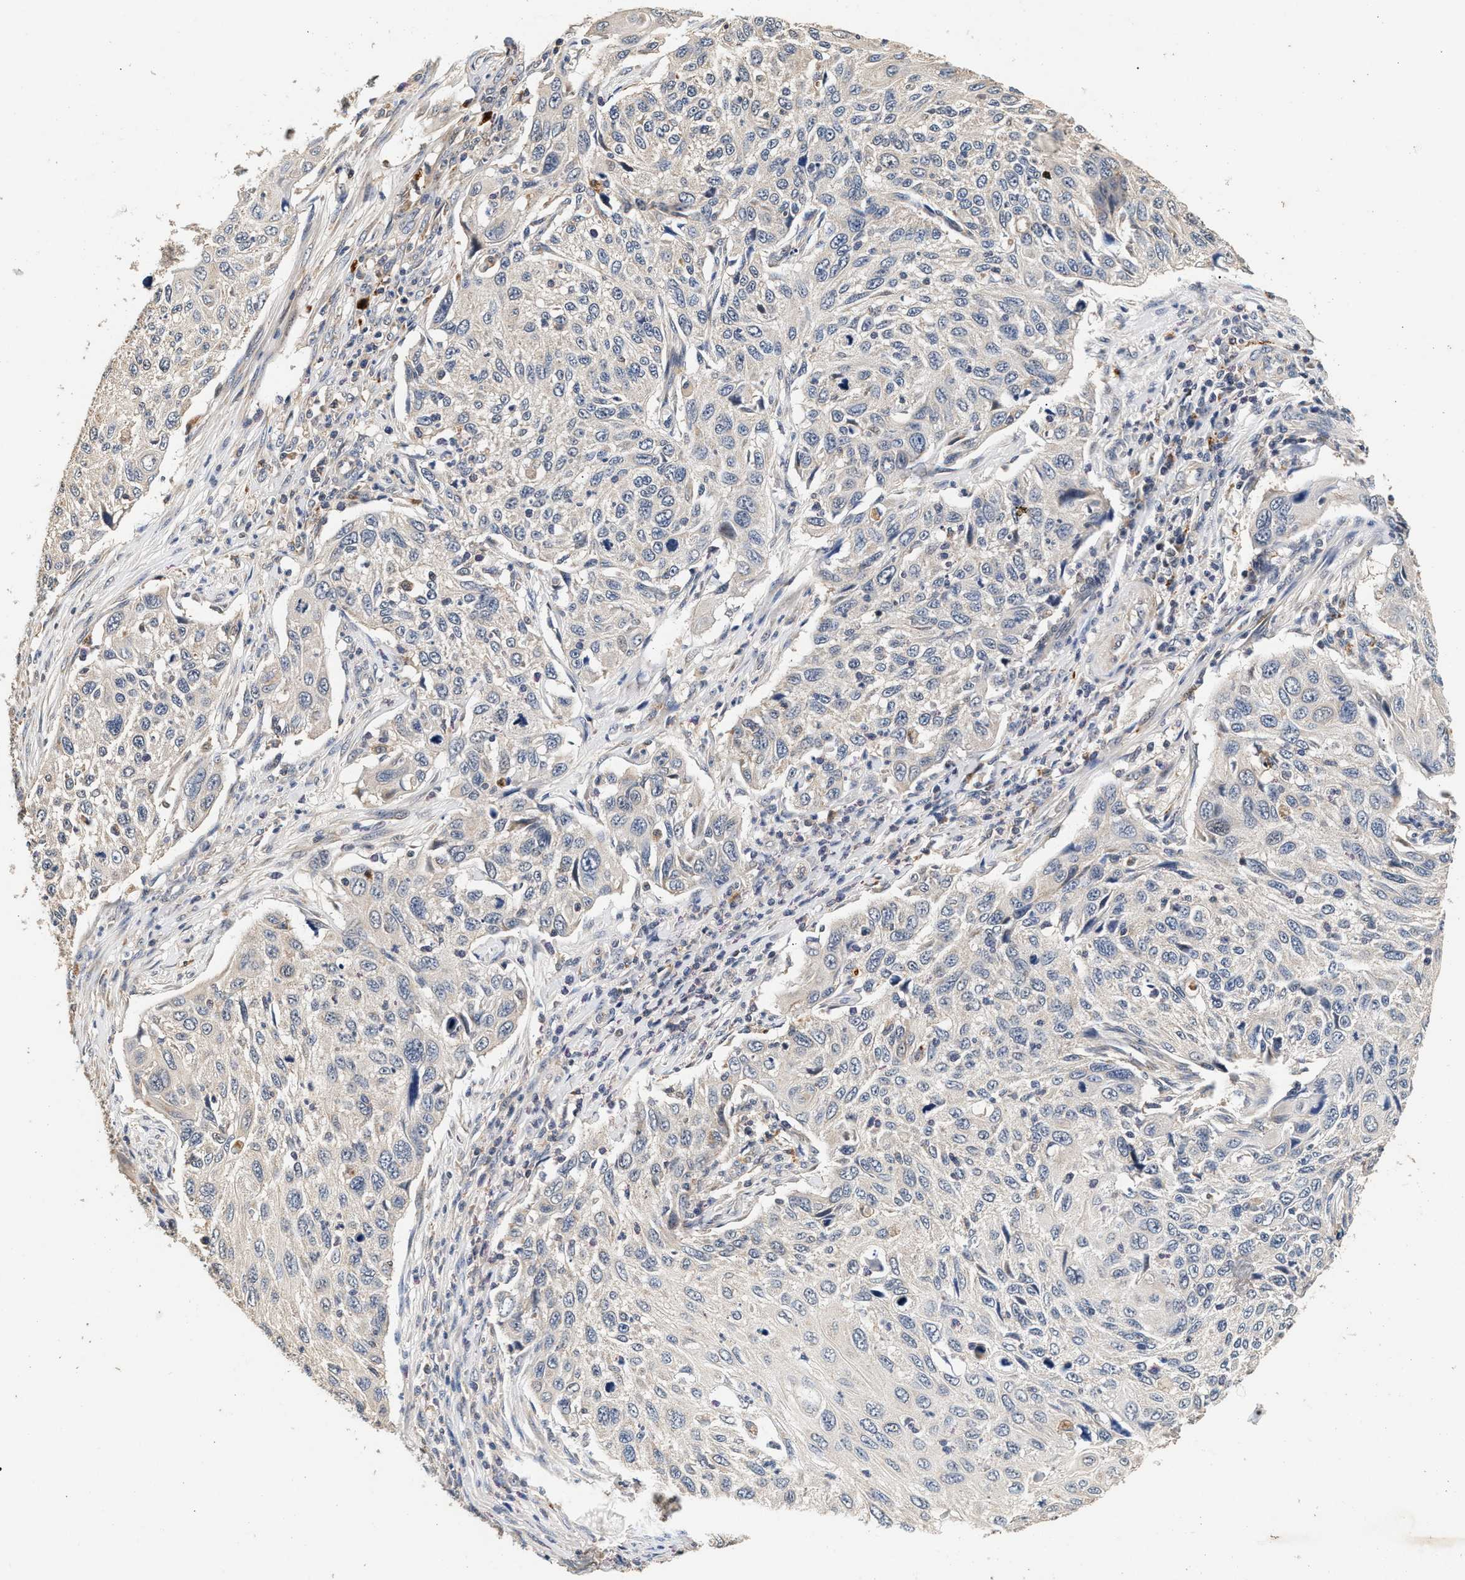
{"staining": {"intensity": "negative", "quantity": "none", "location": "none"}, "tissue": "cervical cancer", "cell_type": "Tumor cells", "image_type": "cancer", "snomed": [{"axis": "morphology", "description": "Squamous cell carcinoma, NOS"}, {"axis": "topography", "description": "Cervix"}], "caption": "Photomicrograph shows no significant protein positivity in tumor cells of squamous cell carcinoma (cervical).", "gene": "PTGR3", "patient": {"sex": "female", "age": 70}}